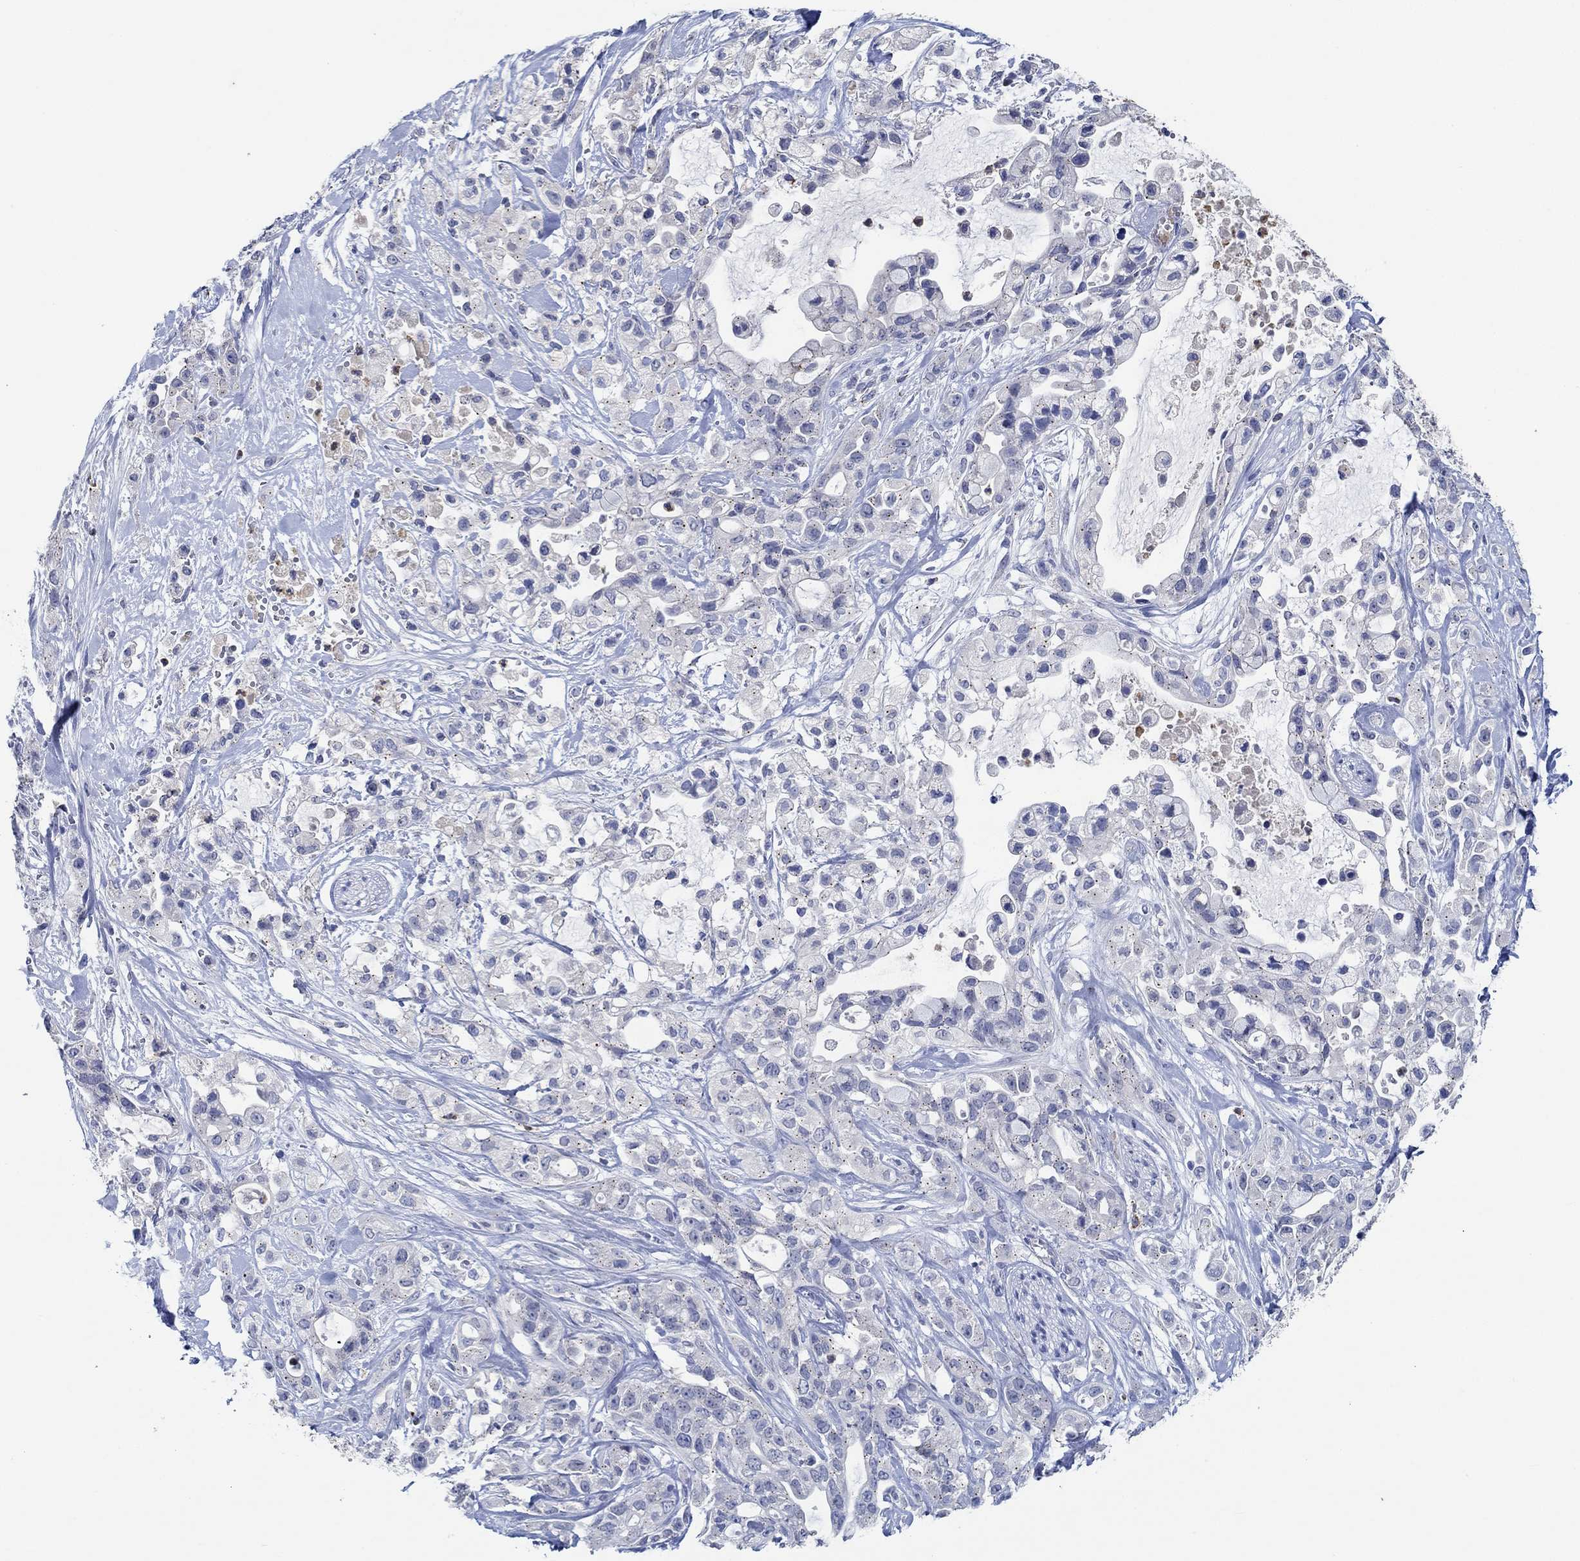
{"staining": {"intensity": "negative", "quantity": "none", "location": "none"}, "tissue": "pancreatic cancer", "cell_type": "Tumor cells", "image_type": "cancer", "snomed": [{"axis": "morphology", "description": "Adenocarcinoma, NOS"}, {"axis": "topography", "description": "Pancreas"}], "caption": "This is an immunohistochemistry (IHC) photomicrograph of pancreatic adenocarcinoma. There is no staining in tumor cells.", "gene": "CPM", "patient": {"sex": "male", "age": 44}}